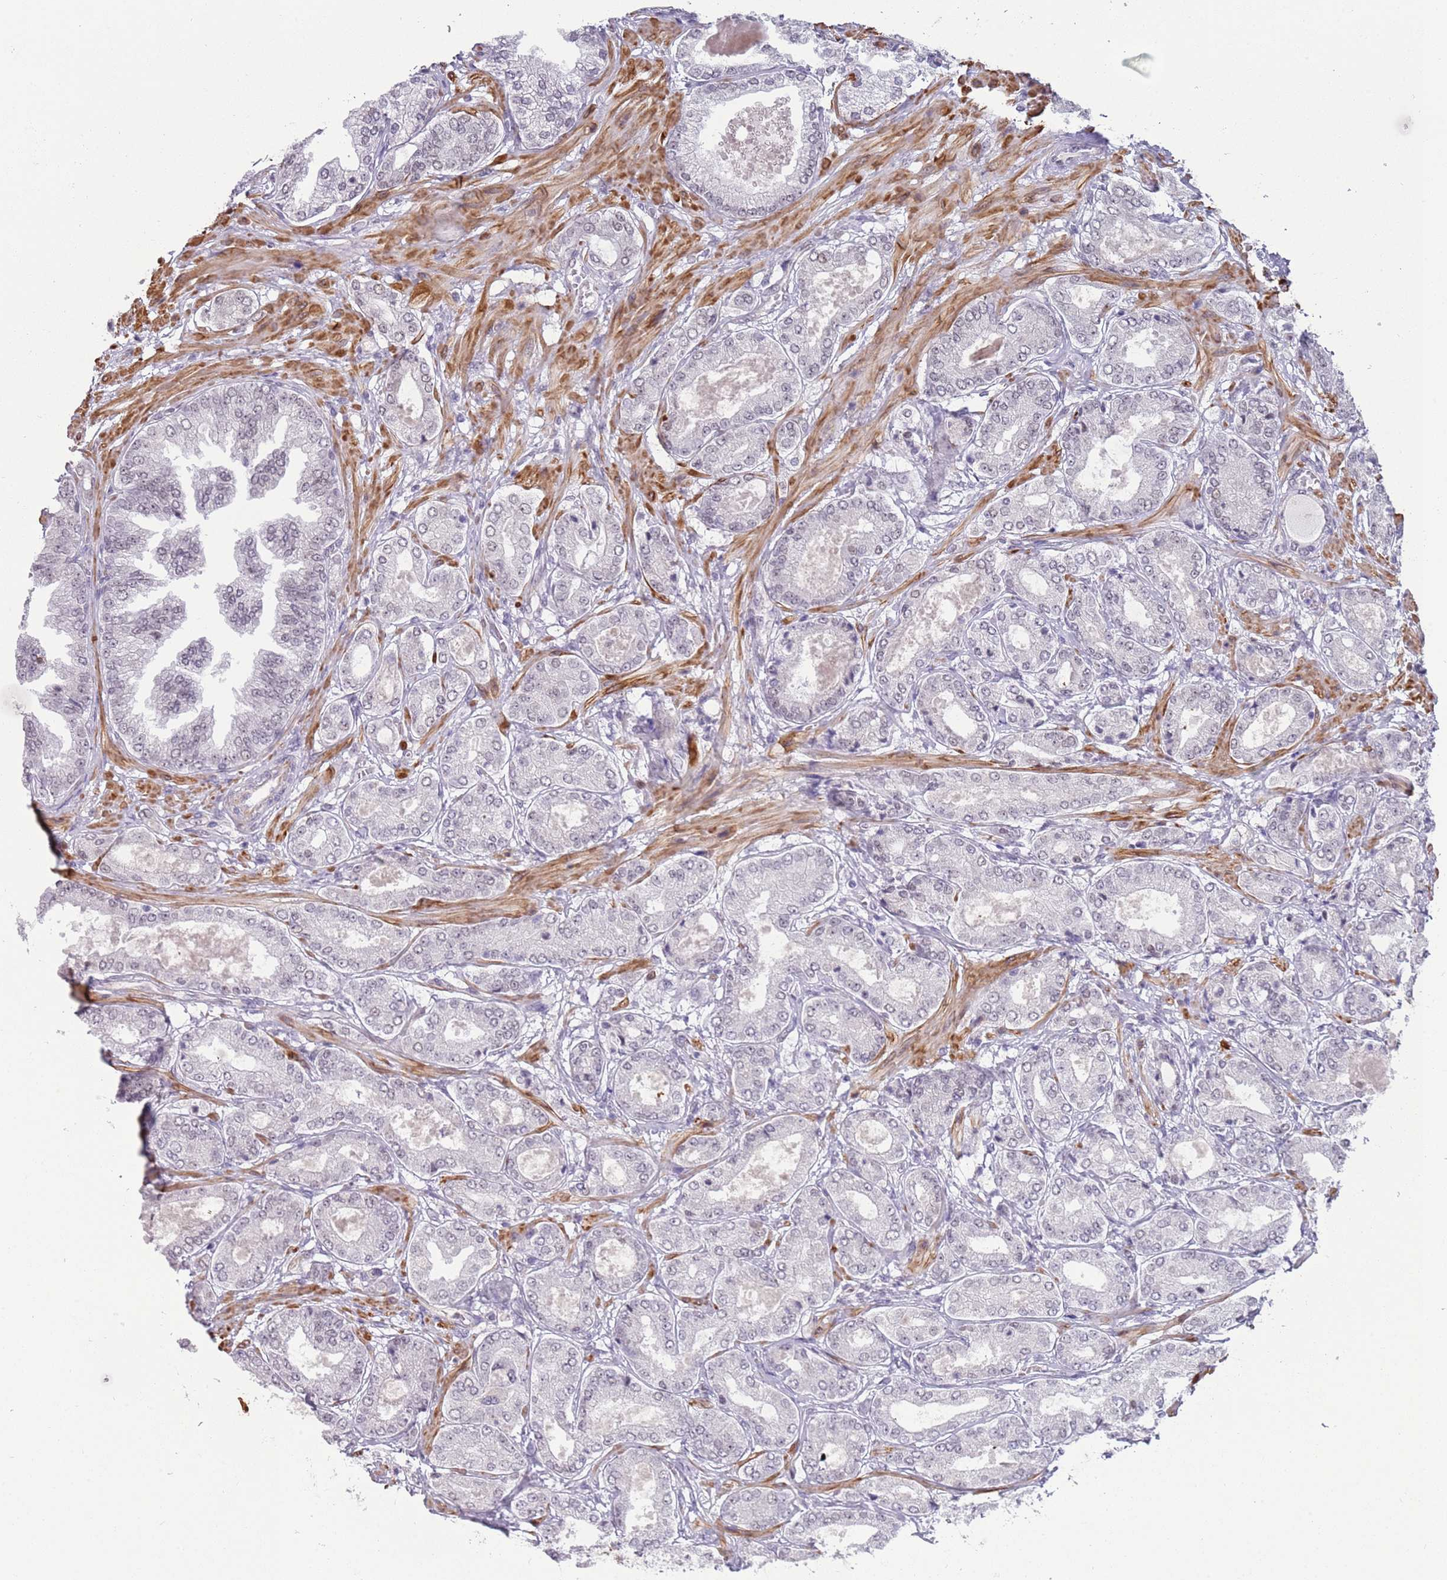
{"staining": {"intensity": "negative", "quantity": "none", "location": "none"}, "tissue": "prostate cancer", "cell_type": "Tumor cells", "image_type": "cancer", "snomed": [{"axis": "morphology", "description": "Adenocarcinoma, Low grade"}, {"axis": "topography", "description": "Prostate"}], "caption": "Image shows no protein expression in tumor cells of prostate cancer (adenocarcinoma (low-grade)) tissue.", "gene": "NBPF3", "patient": {"sex": "male", "age": 63}}